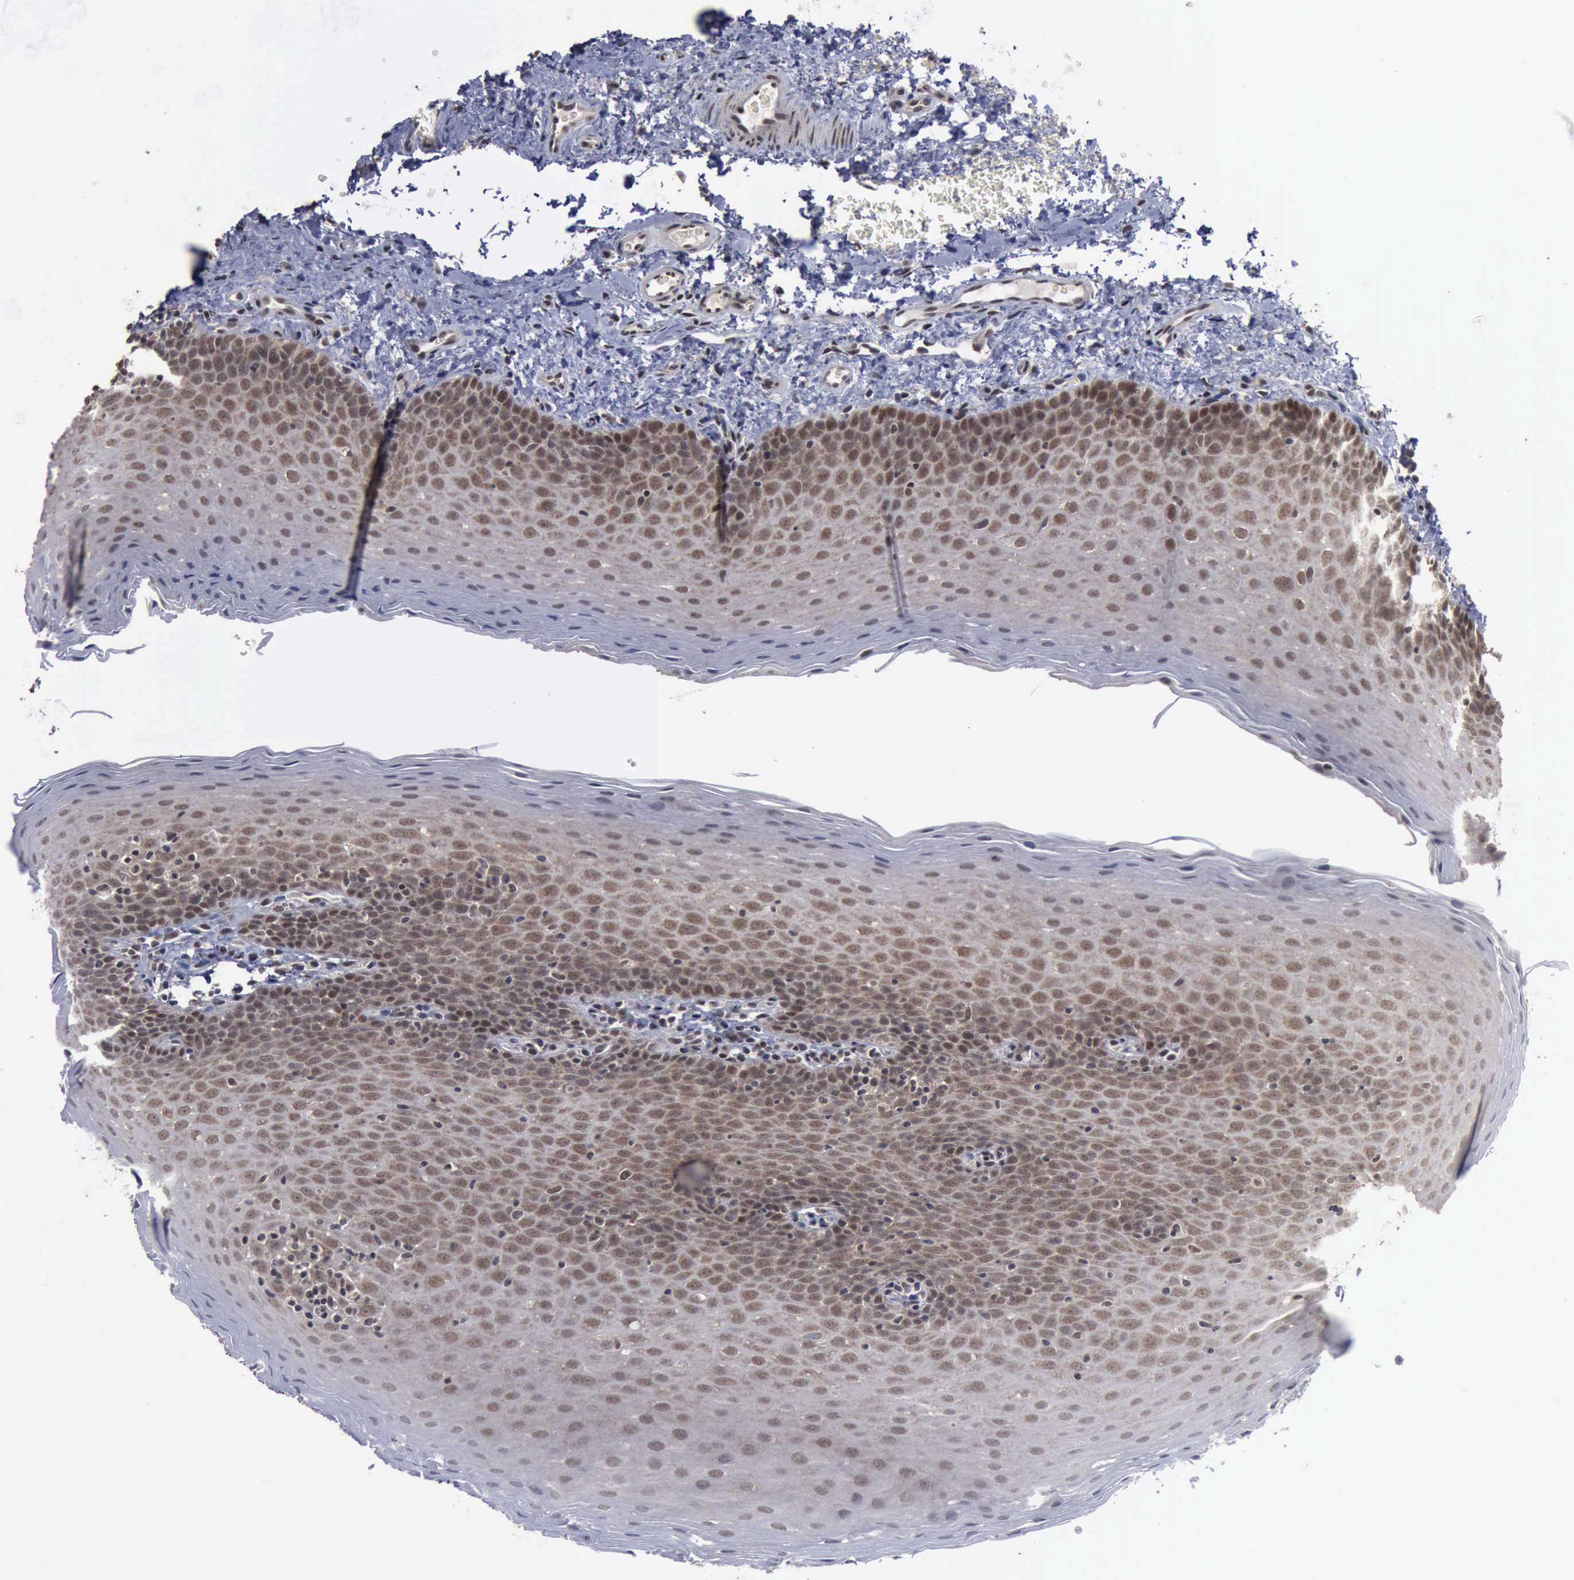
{"staining": {"intensity": "moderate", "quantity": "25%-75%", "location": "cytoplasmic/membranous,nuclear"}, "tissue": "oral mucosa", "cell_type": "Squamous epithelial cells", "image_type": "normal", "snomed": [{"axis": "morphology", "description": "Normal tissue, NOS"}, {"axis": "topography", "description": "Oral tissue"}], "caption": "A photomicrograph of oral mucosa stained for a protein exhibits moderate cytoplasmic/membranous,nuclear brown staining in squamous epithelial cells. (Brightfield microscopy of DAB IHC at high magnification).", "gene": "RTCB", "patient": {"sex": "male", "age": 20}}